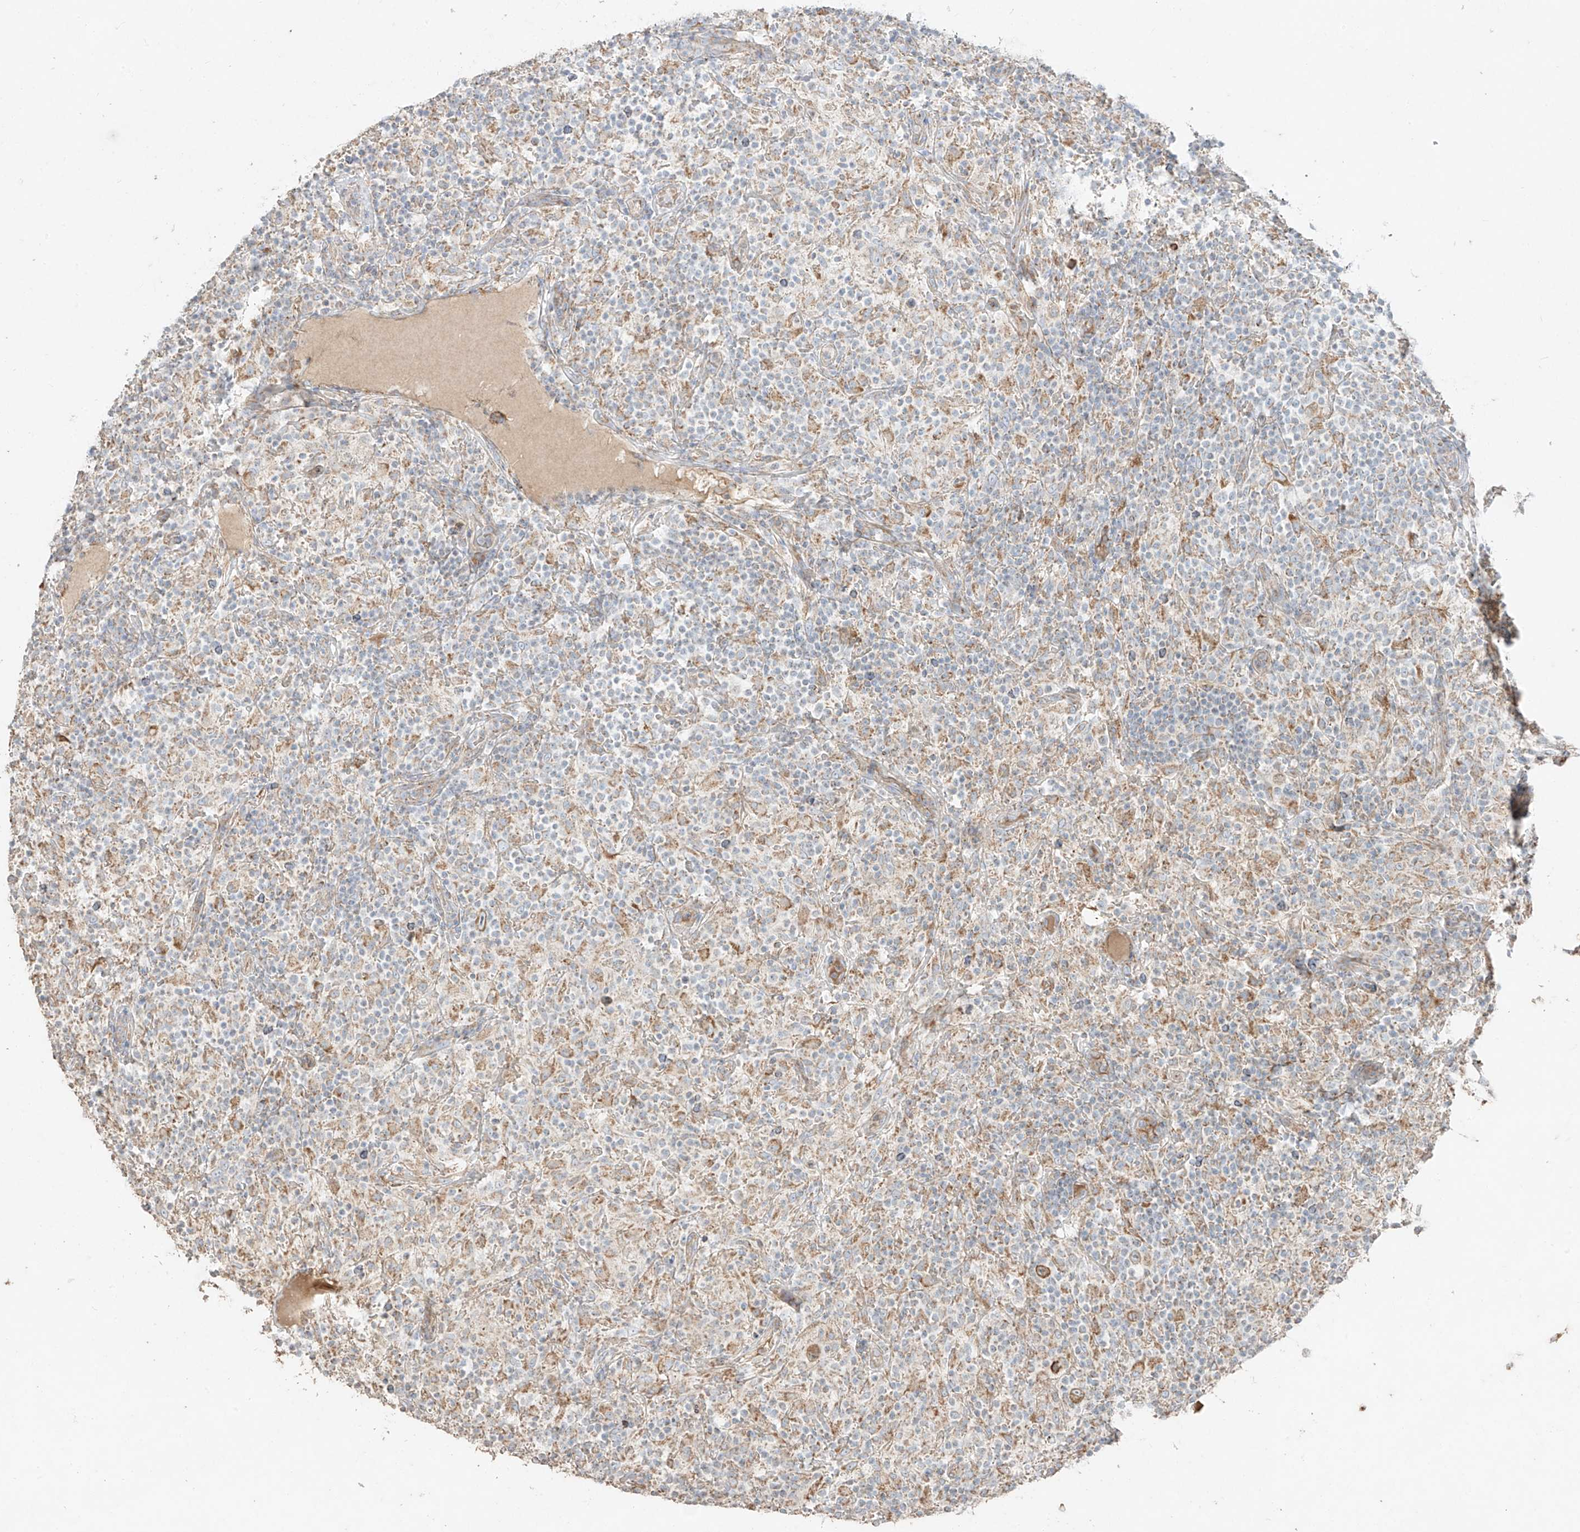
{"staining": {"intensity": "moderate", "quantity": ">75%", "location": "cytoplasmic/membranous"}, "tissue": "lymphoma", "cell_type": "Tumor cells", "image_type": "cancer", "snomed": [{"axis": "morphology", "description": "Hodgkin's disease, NOS"}, {"axis": "topography", "description": "Lymph node"}], "caption": "IHC image of neoplastic tissue: lymphoma stained using immunohistochemistry shows medium levels of moderate protein expression localized specifically in the cytoplasmic/membranous of tumor cells, appearing as a cytoplasmic/membranous brown color.", "gene": "COLGALT2", "patient": {"sex": "male", "age": 70}}